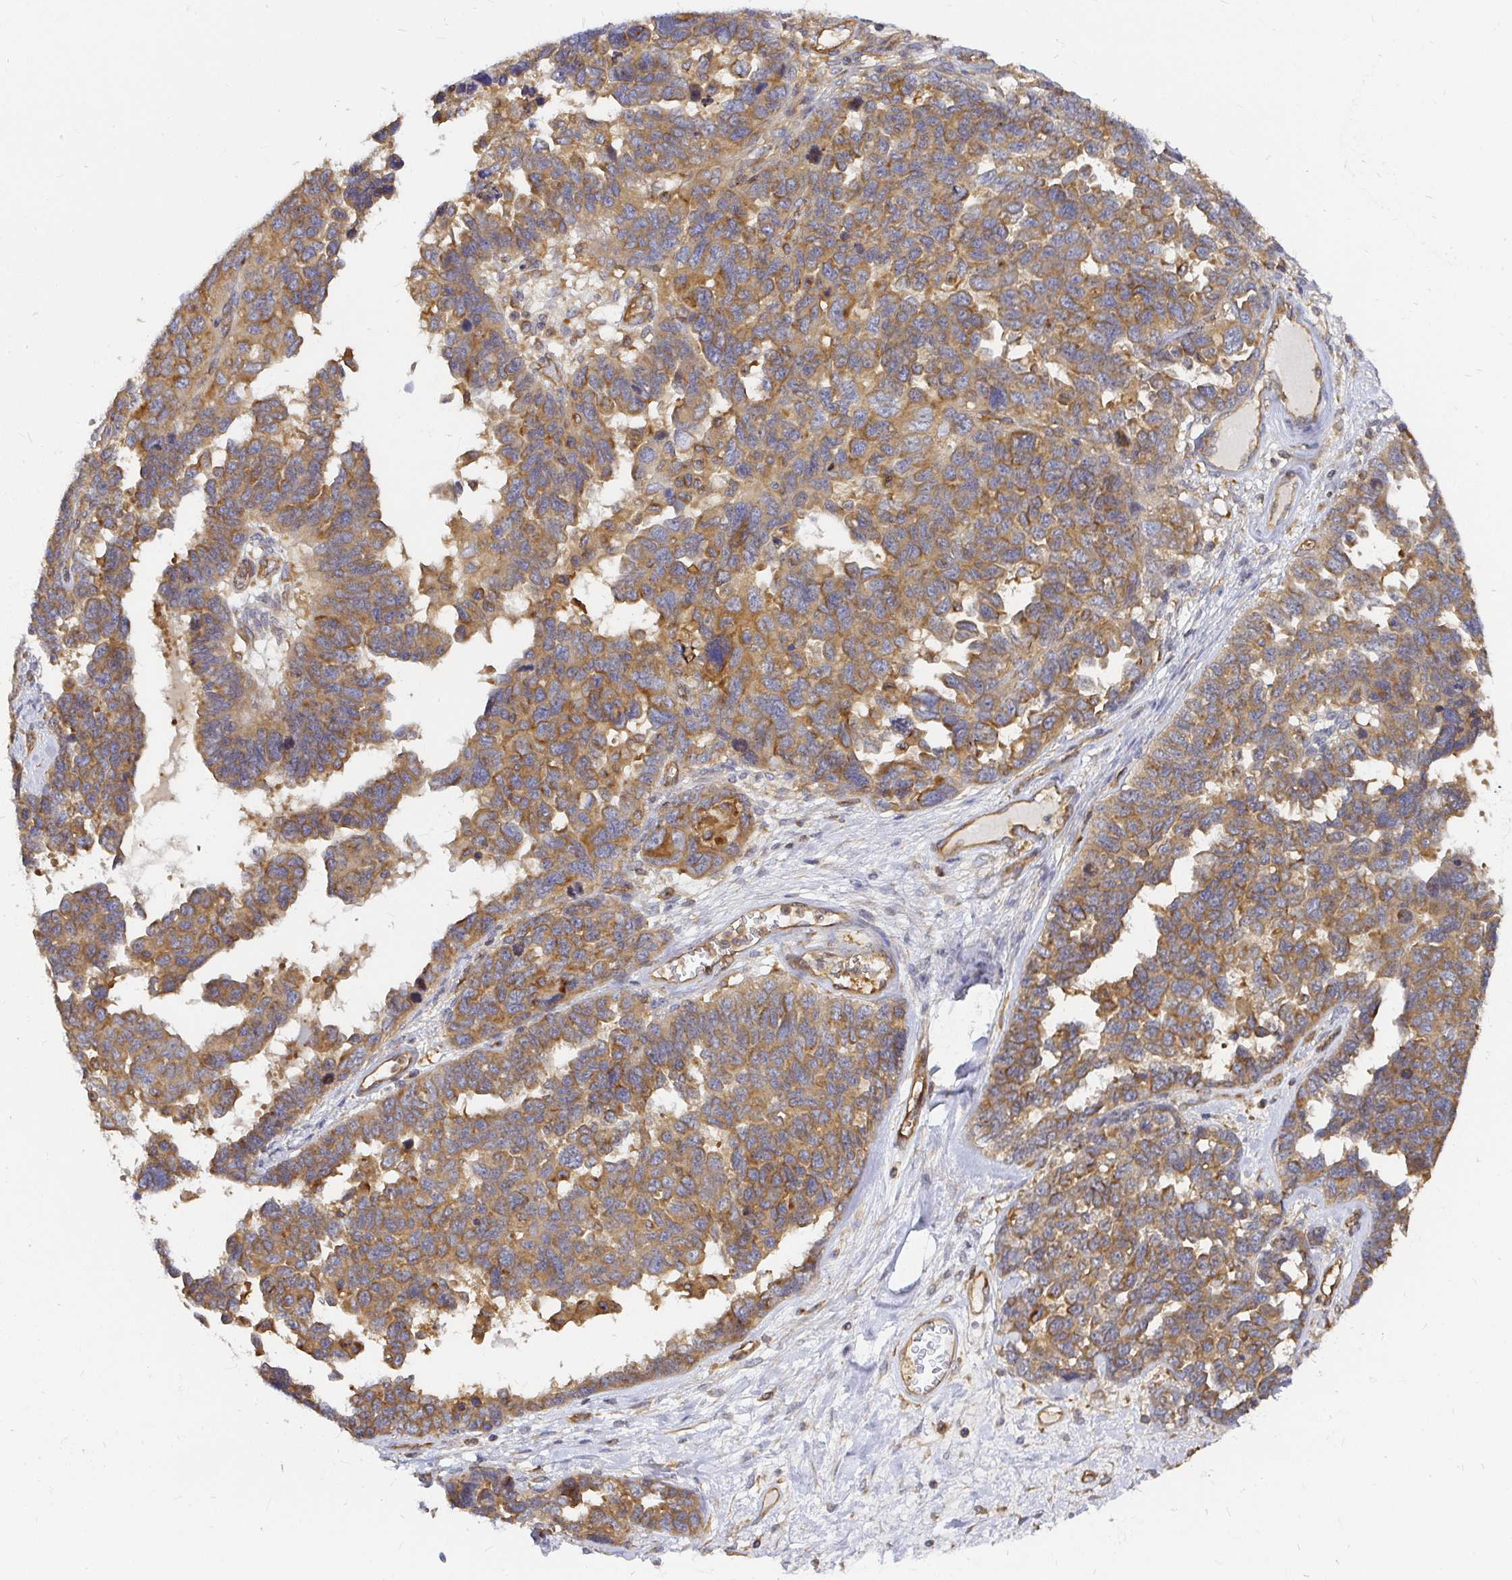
{"staining": {"intensity": "moderate", "quantity": ">75%", "location": "cytoplasmic/membranous"}, "tissue": "ovarian cancer", "cell_type": "Tumor cells", "image_type": "cancer", "snomed": [{"axis": "morphology", "description": "Cystadenocarcinoma, serous, NOS"}, {"axis": "topography", "description": "Ovary"}], "caption": "Immunohistochemistry photomicrograph of human ovarian serous cystadenocarcinoma stained for a protein (brown), which displays medium levels of moderate cytoplasmic/membranous expression in approximately >75% of tumor cells.", "gene": "KIF5B", "patient": {"sex": "female", "age": 69}}